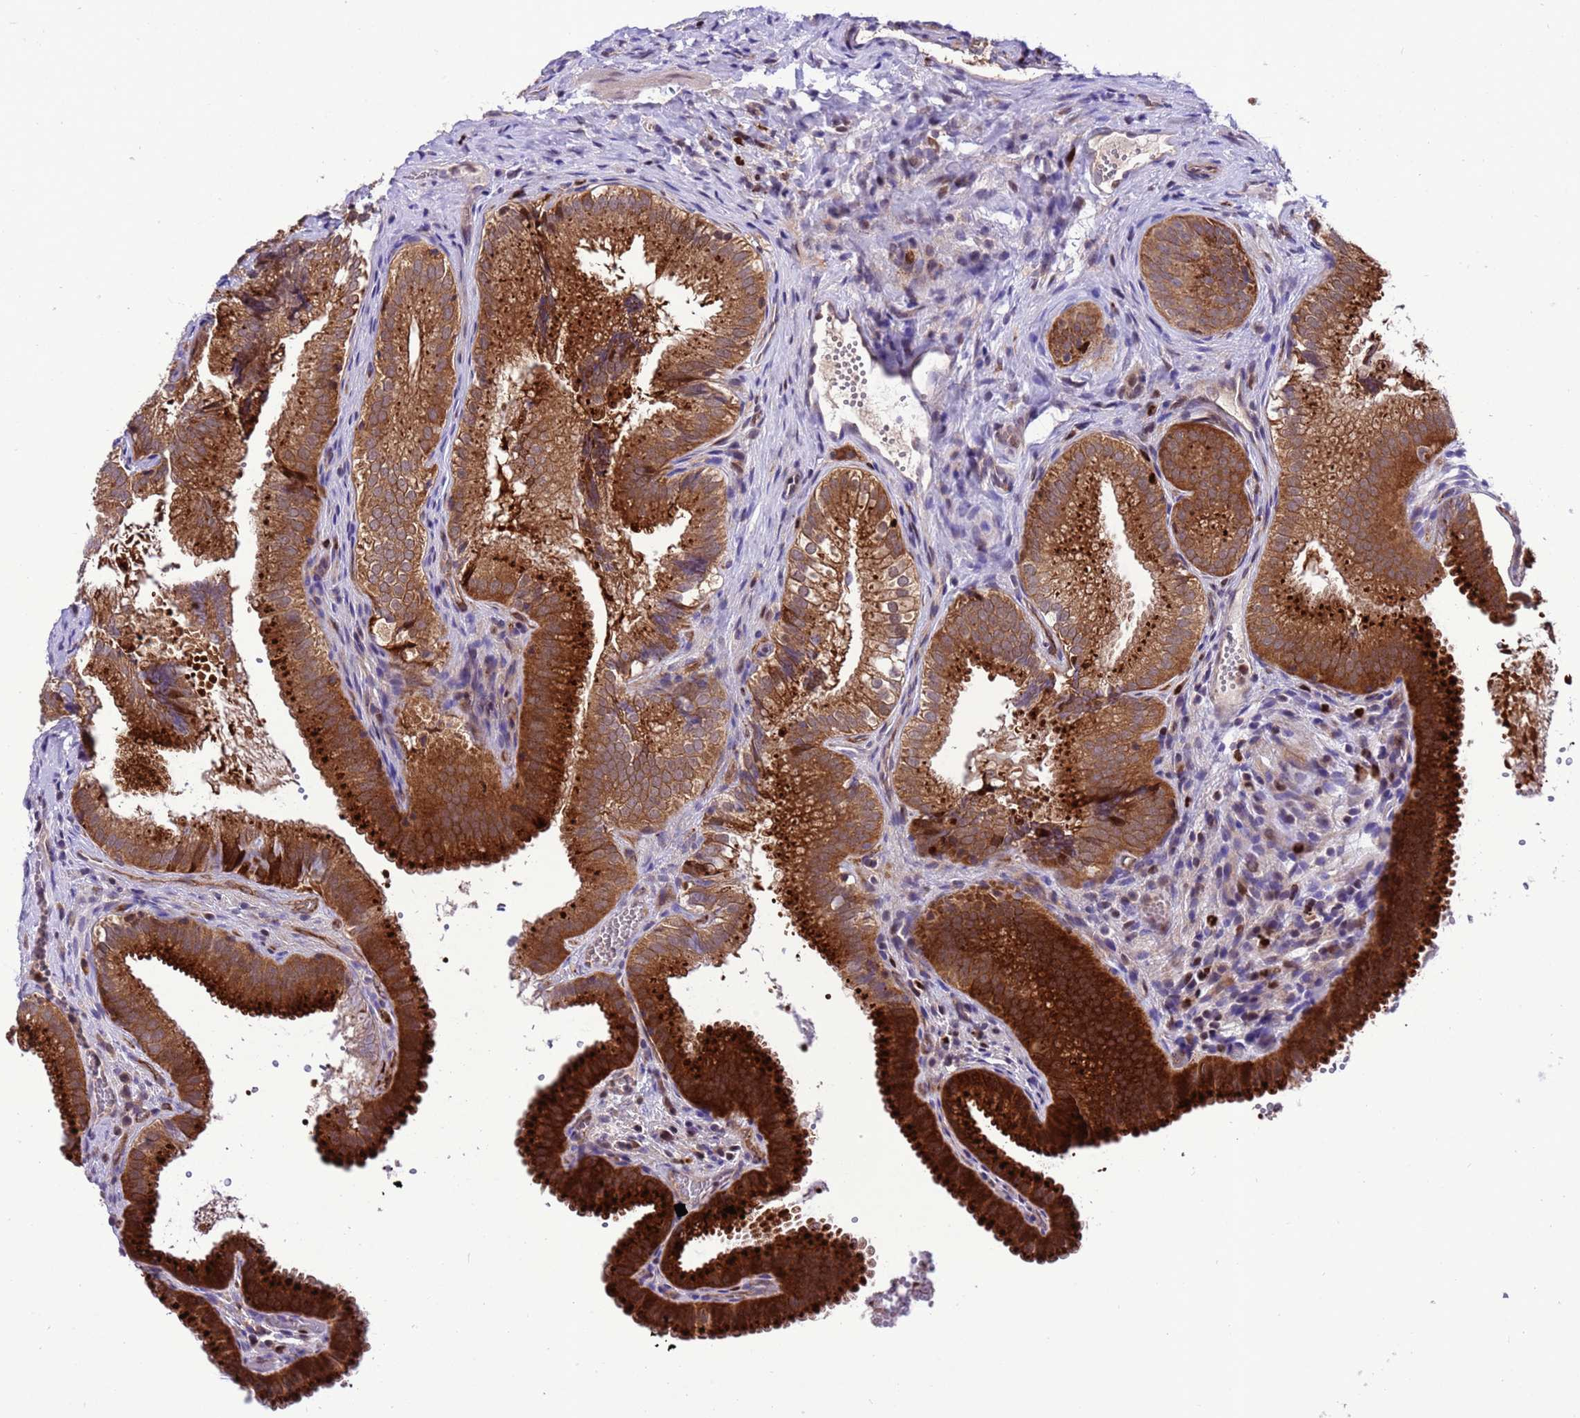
{"staining": {"intensity": "strong", "quantity": ">75%", "location": "cytoplasmic/membranous"}, "tissue": "gallbladder", "cell_type": "Glandular cells", "image_type": "normal", "snomed": [{"axis": "morphology", "description": "Normal tissue, NOS"}, {"axis": "topography", "description": "Gallbladder"}], "caption": "IHC image of unremarkable gallbladder stained for a protein (brown), which shows high levels of strong cytoplasmic/membranous staining in about >75% of glandular cells.", "gene": "RASD1", "patient": {"sex": "female", "age": 30}}